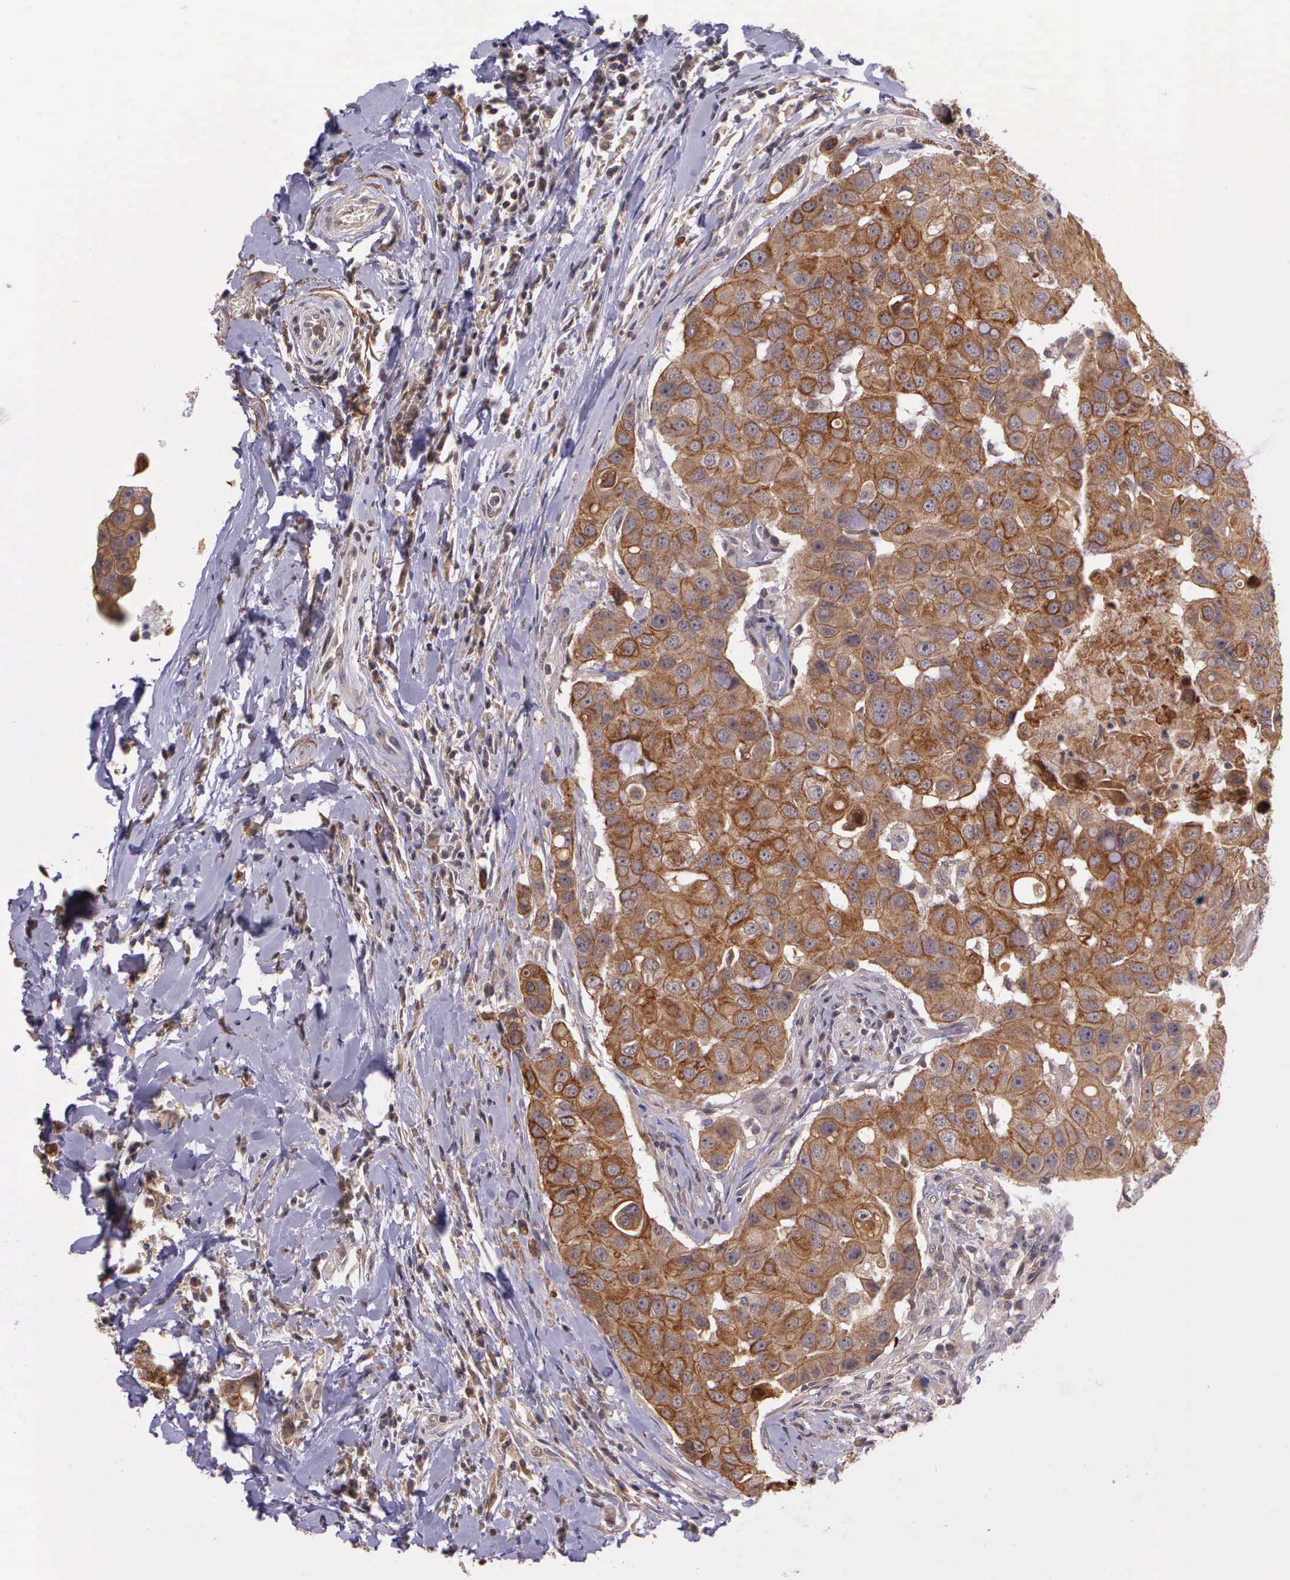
{"staining": {"intensity": "moderate", "quantity": ">75%", "location": "cytoplasmic/membranous"}, "tissue": "breast cancer", "cell_type": "Tumor cells", "image_type": "cancer", "snomed": [{"axis": "morphology", "description": "Duct carcinoma"}, {"axis": "topography", "description": "Breast"}], "caption": "DAB (3,3'-diaminobenzidine) immunohistochemical staining of breast cancer demonstrates moderate cytoplasmic/membranous protein positivity in approximately >75% of tumor cells. The staining was performed using DAB (3,3'-diaminobenzidine), with brown indicating positive protein expression. Nuclei are stained blue with hematoxylin.", "gene": "PRICKLE3", "patient": {"sex": "female", "age": 27}}